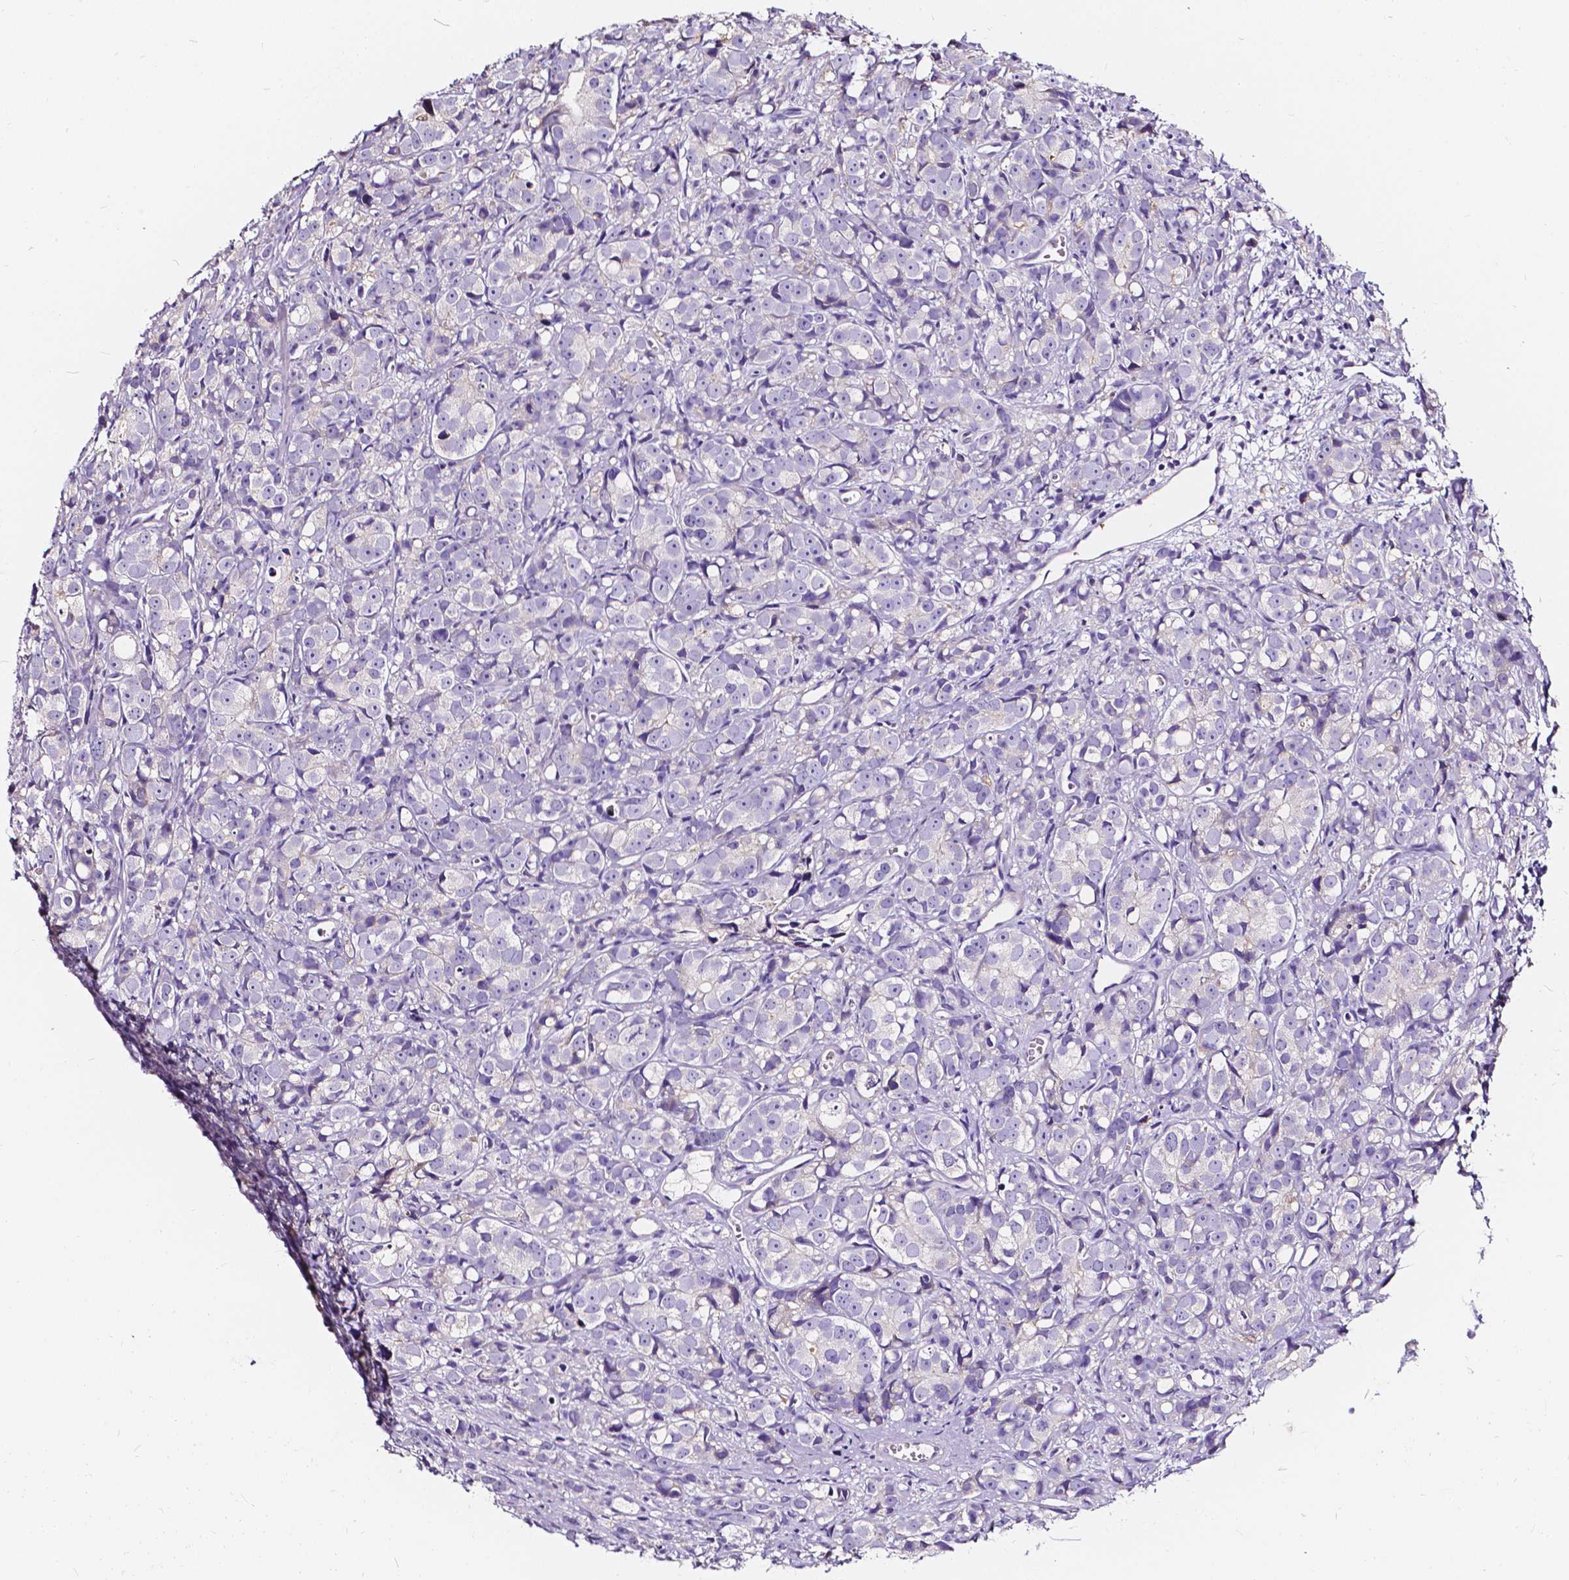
{"staining": {"intensity": "negative", "quantity": "none", "location": "none"}, "tissue": "prostate cancer", "cell_type": "Tumor cells", "image_type": "cancer", "snomed": [{"axis": "morphology", "description": "Adenocarcinoma, High grade"}, {"axis": "topography", "description": "Prostate"}], "caption": "This is an immunohistochemistry micrograph of prostate cancer (adenocarcinoma (high-grade)). There is no expression in tumor cells.", "gene": "CLSTN2", "patient": {"sex": "male", "age": 77}}